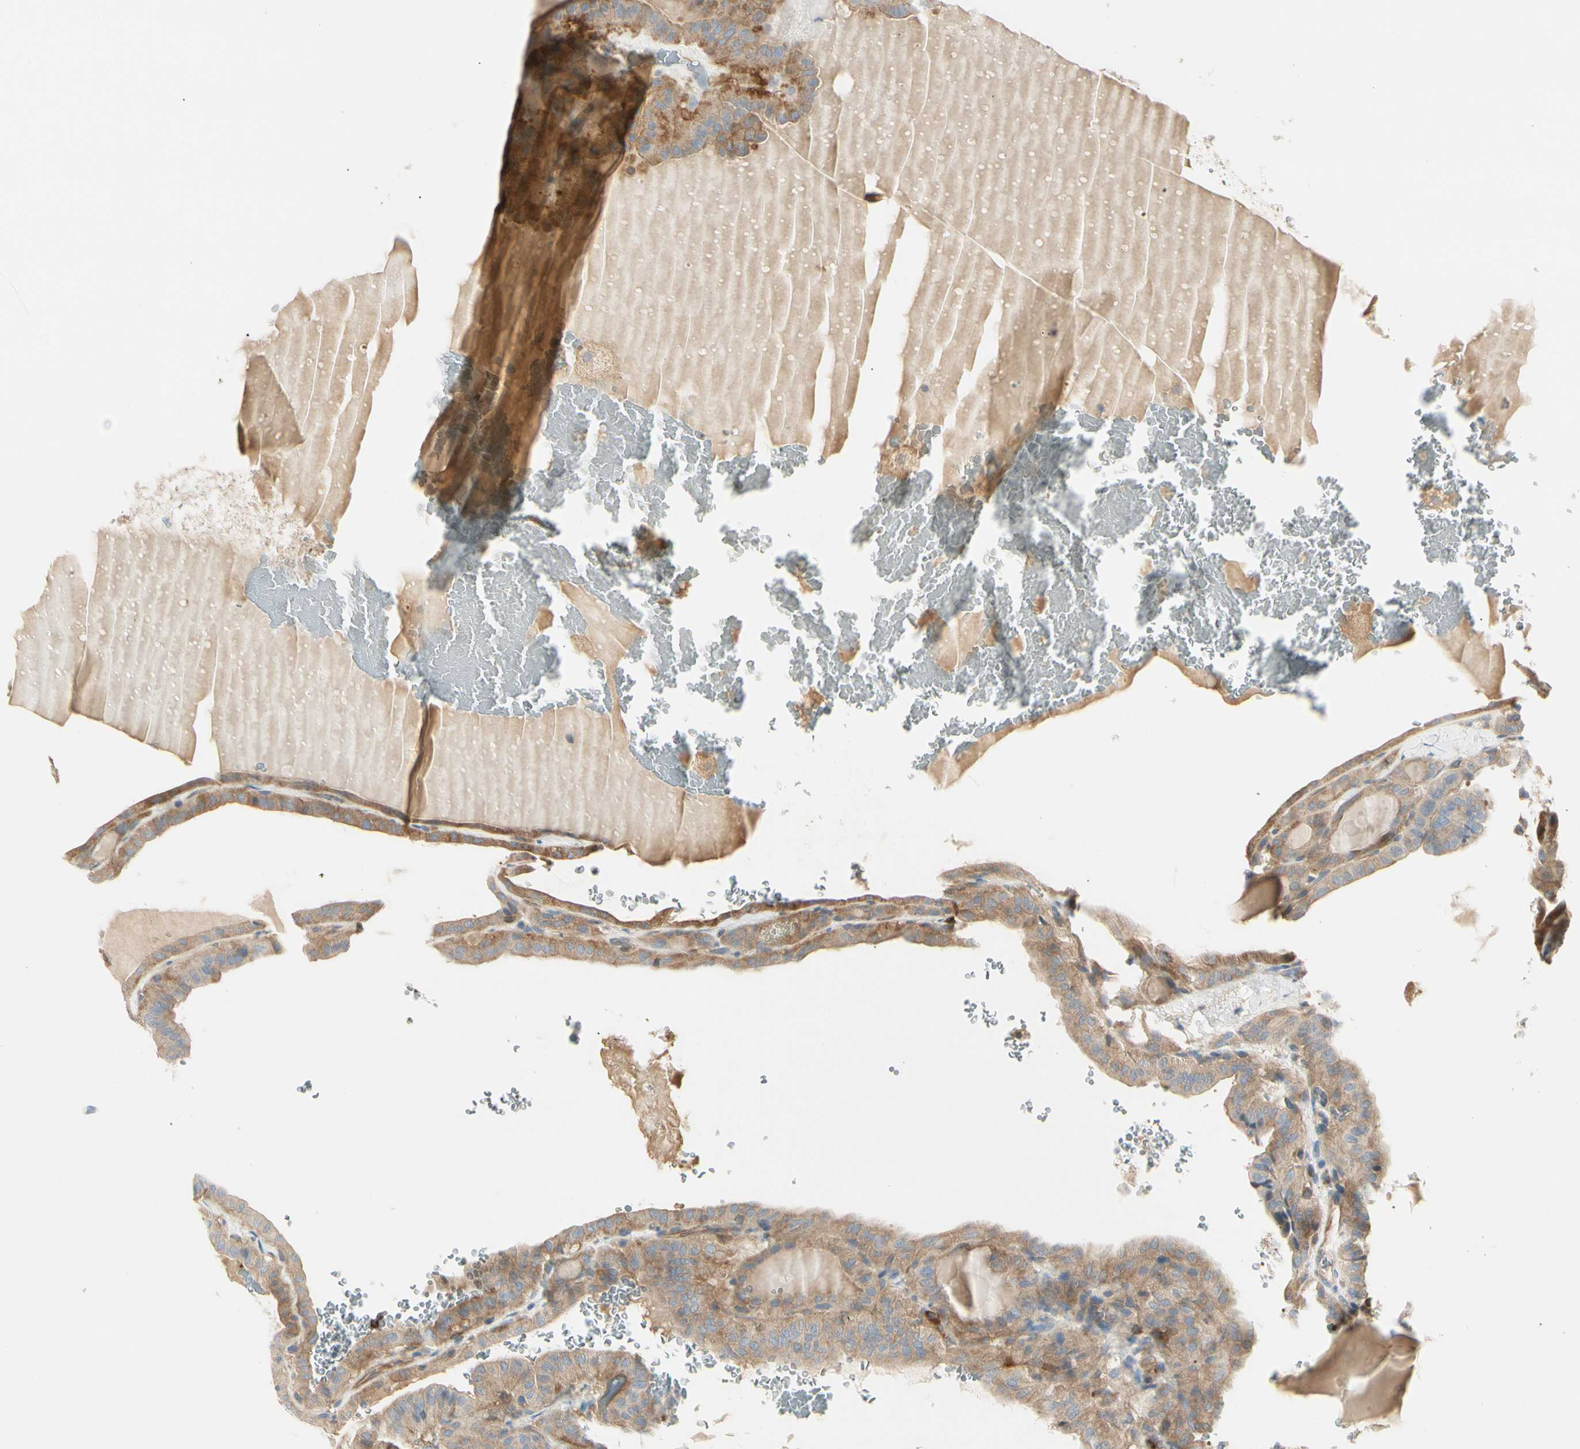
{"staining": {"intensity": "moderate", "quantity": ">75%", "location": "cytoplasmic/membranous"}, "tissue": "thyroid cancer", "cell_type": "Tumor cells", "image_type": "cancer", "snomed": [{"axis": "morphology", "description": "Papillary adenocarcinoma, NOS"}, {"axis": "topography", "description": "Thyroid gland"}], "caption": "Moderate cytoplasmic/membranous protein staining is appreciated in about >75% of tumor cells in thyroid papillary adenocarcinoma.", "gene": "NFKB2", "patient": {"sex": "male", "age": 77}}